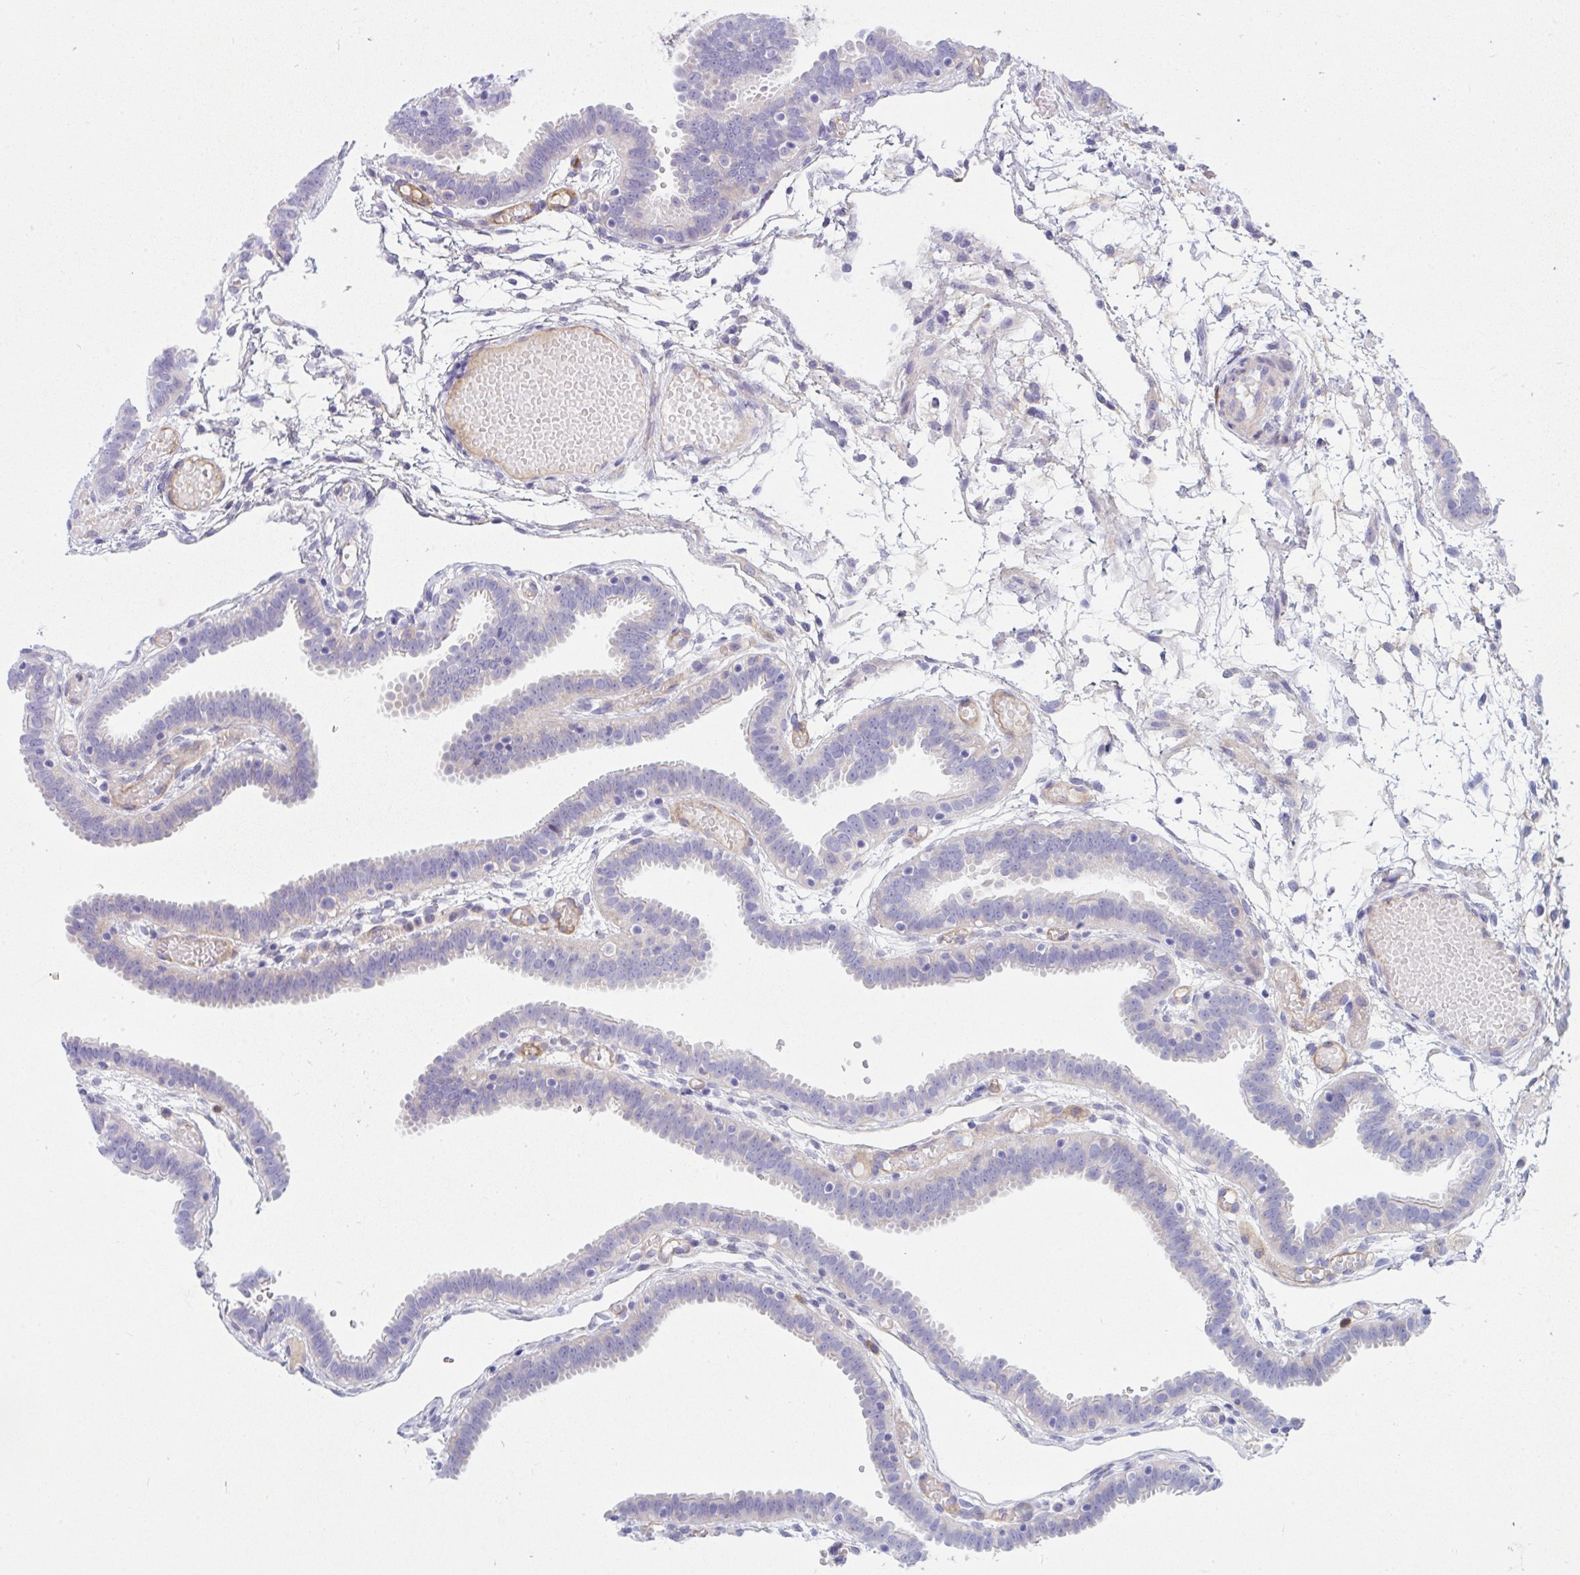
{"staining": {"intensity": "weak", "quantity": "25%-75%", "location": "cytoplasmic/membranous"}, "tissue": "fallopian tube", "cell_type": "Glandular cells", "image_type": "normal", "snomed": [{"axis": "morphology", "description": "Normal tissue, NOS"}, {"axis": "topography", "description": "Fallopian tube"}], "caption": "Immunohistochemical staining of benign human fallopian tube shows weak cytoplasmic/membranous protein expression in about 25%-75% of glandular cells.", "gene": "GAB1", "patient": {"sex": "female", "age": 37}}